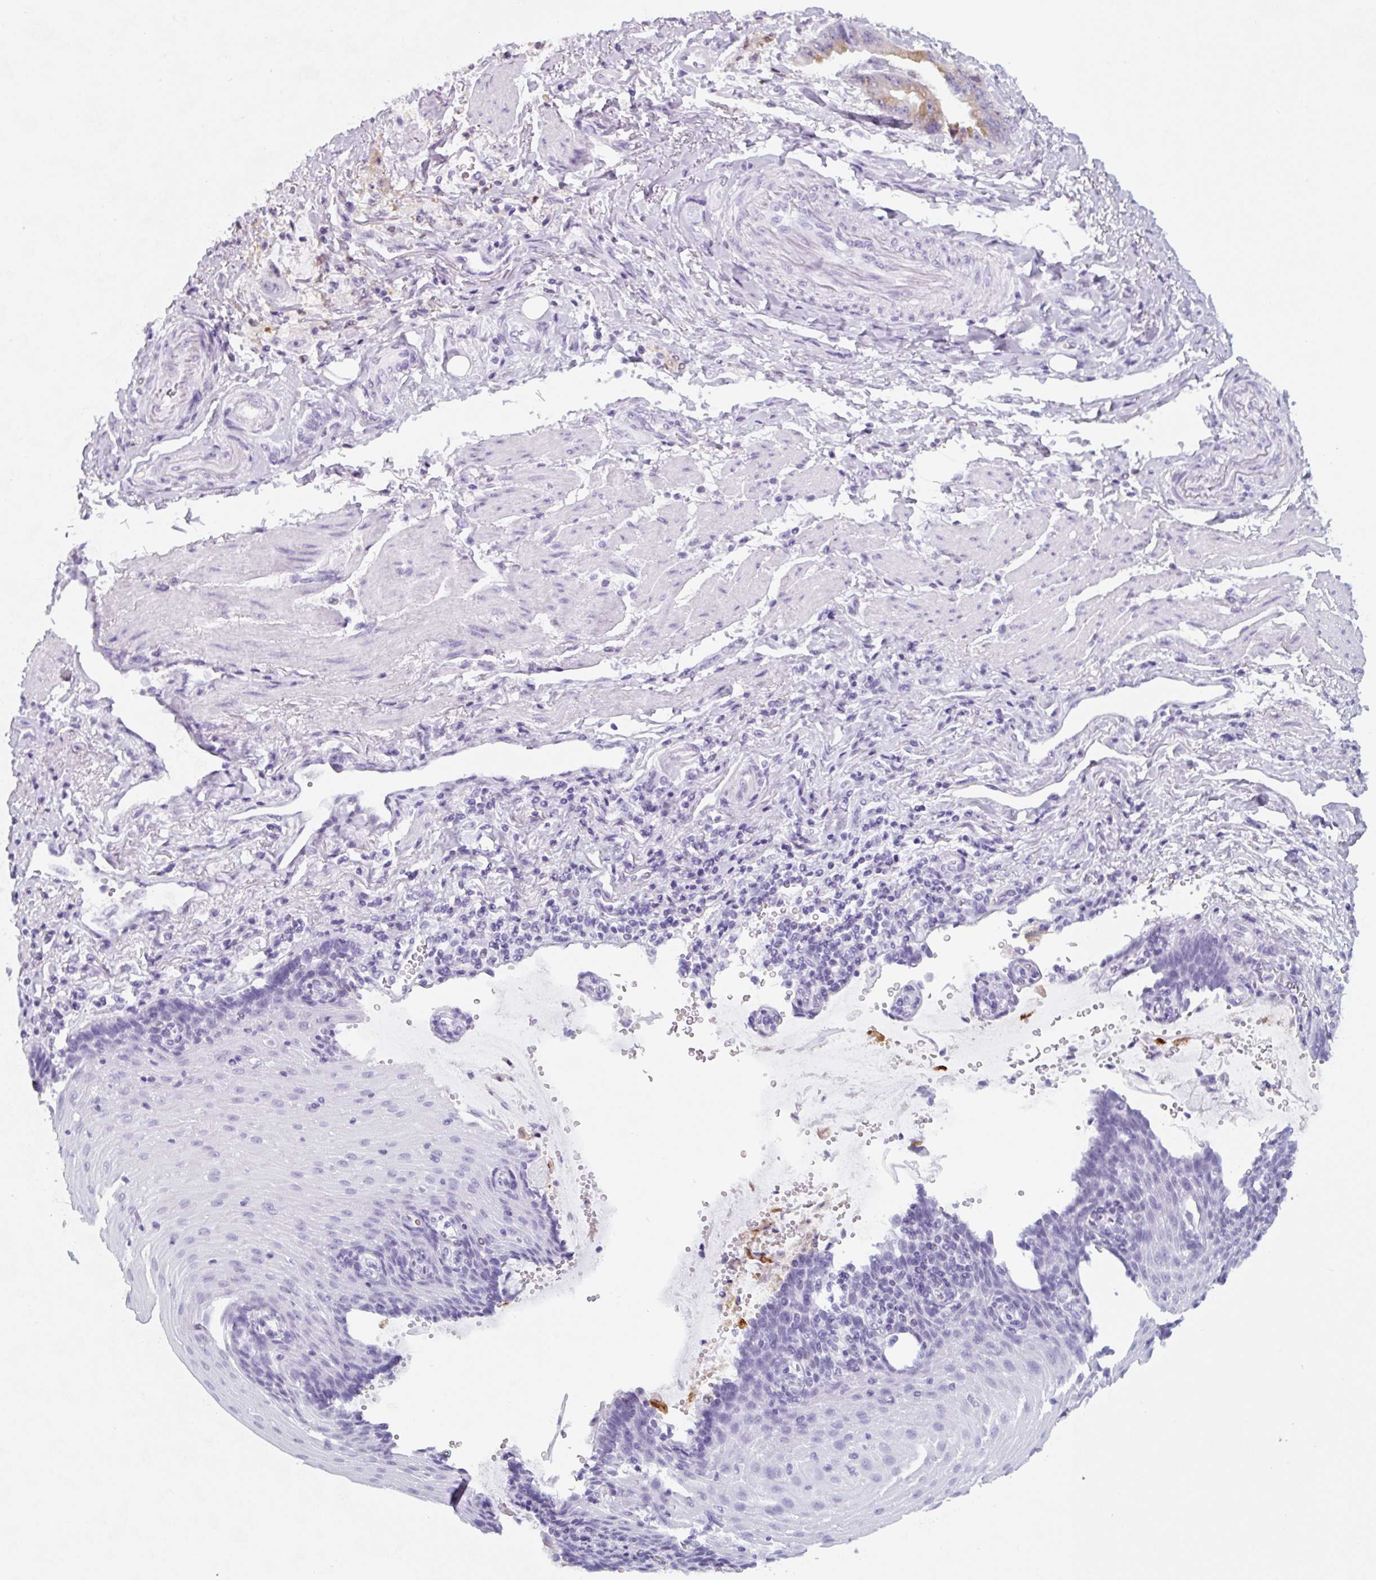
{"staining": {"intensity": "moderate", "quantity": "<25%", "location": "cytoplasmic/membranous"}, "tissue": "stomach cancer", "cell_type": "Tumor cells", "image_type": "cancer", "snomed": [{"axis": "morphology", "description": "Adenocarcinoma, NOS"}, {"axis": "topography", "description": "Stomach"}], "caption": "There is low levels of moderate cytoplasmic/membranous staining in tumor cells of adenocarcinoma (stomach), as demonstrated by immunohistochemical staining (brown color).", "gene": "TNFRSF8", "patient": {"sex": "male", "age": 62}}